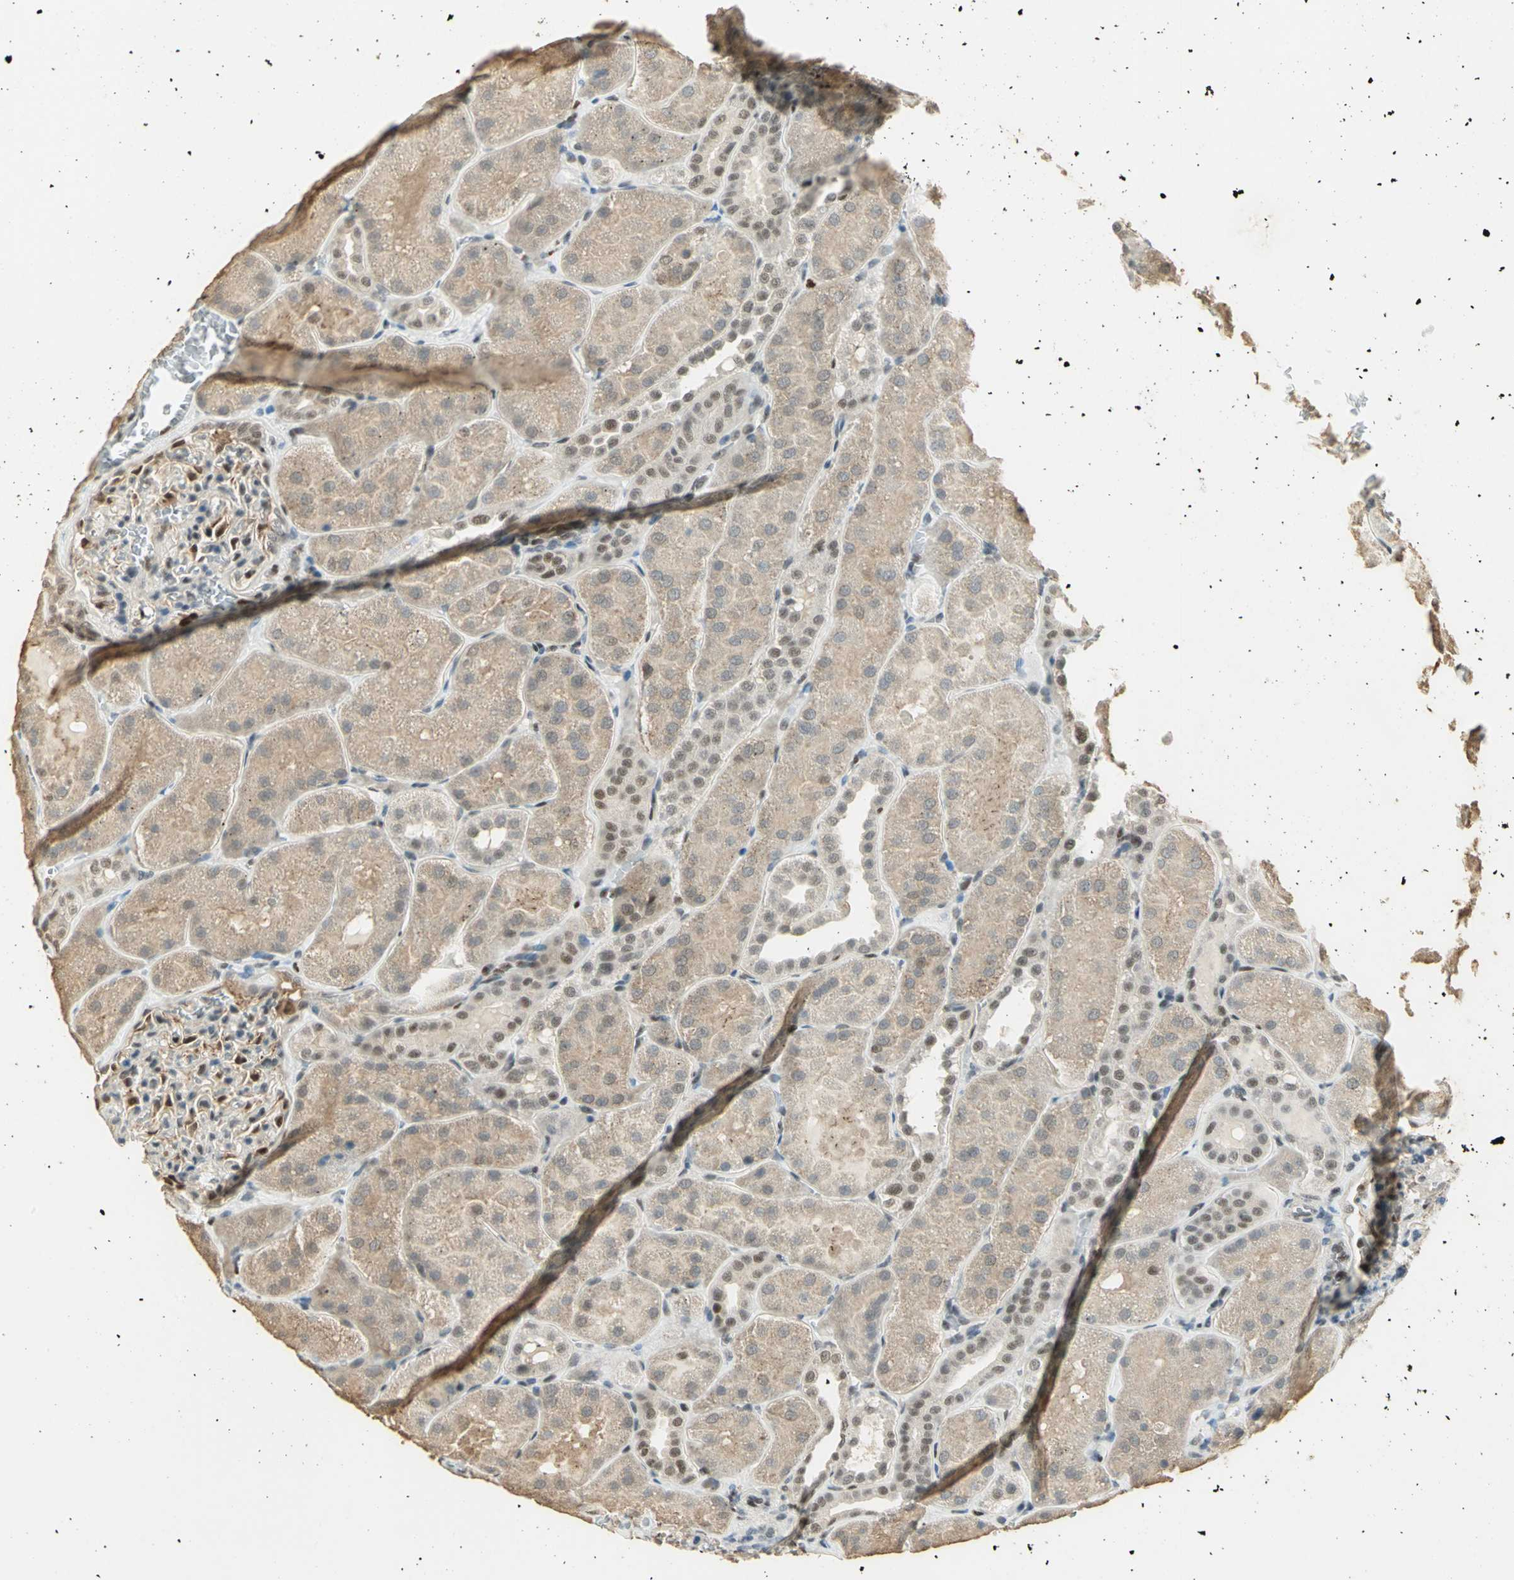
{"staining": {"intensity": "strong", "quantity": "25%-75%", "location": "nuclear"}, "tissue": "kidney", "cell_type": "Cells in glomeruli", "image_type": "normal", "snomed": [{"axis": "morphology", "description": "Normal tissue, NOS"}, {"axis": "topography", "description": "Kidney"}], "caption": "Immunohistochemistry photomicrograph of unremarkable human kidney stained for a protein (brown), which displays high levels of strong nuclear staining in about 25%-75% of cells in glomeruli.", "gene": "ELF1", "patient": {"sex": "male", "age": 28}}